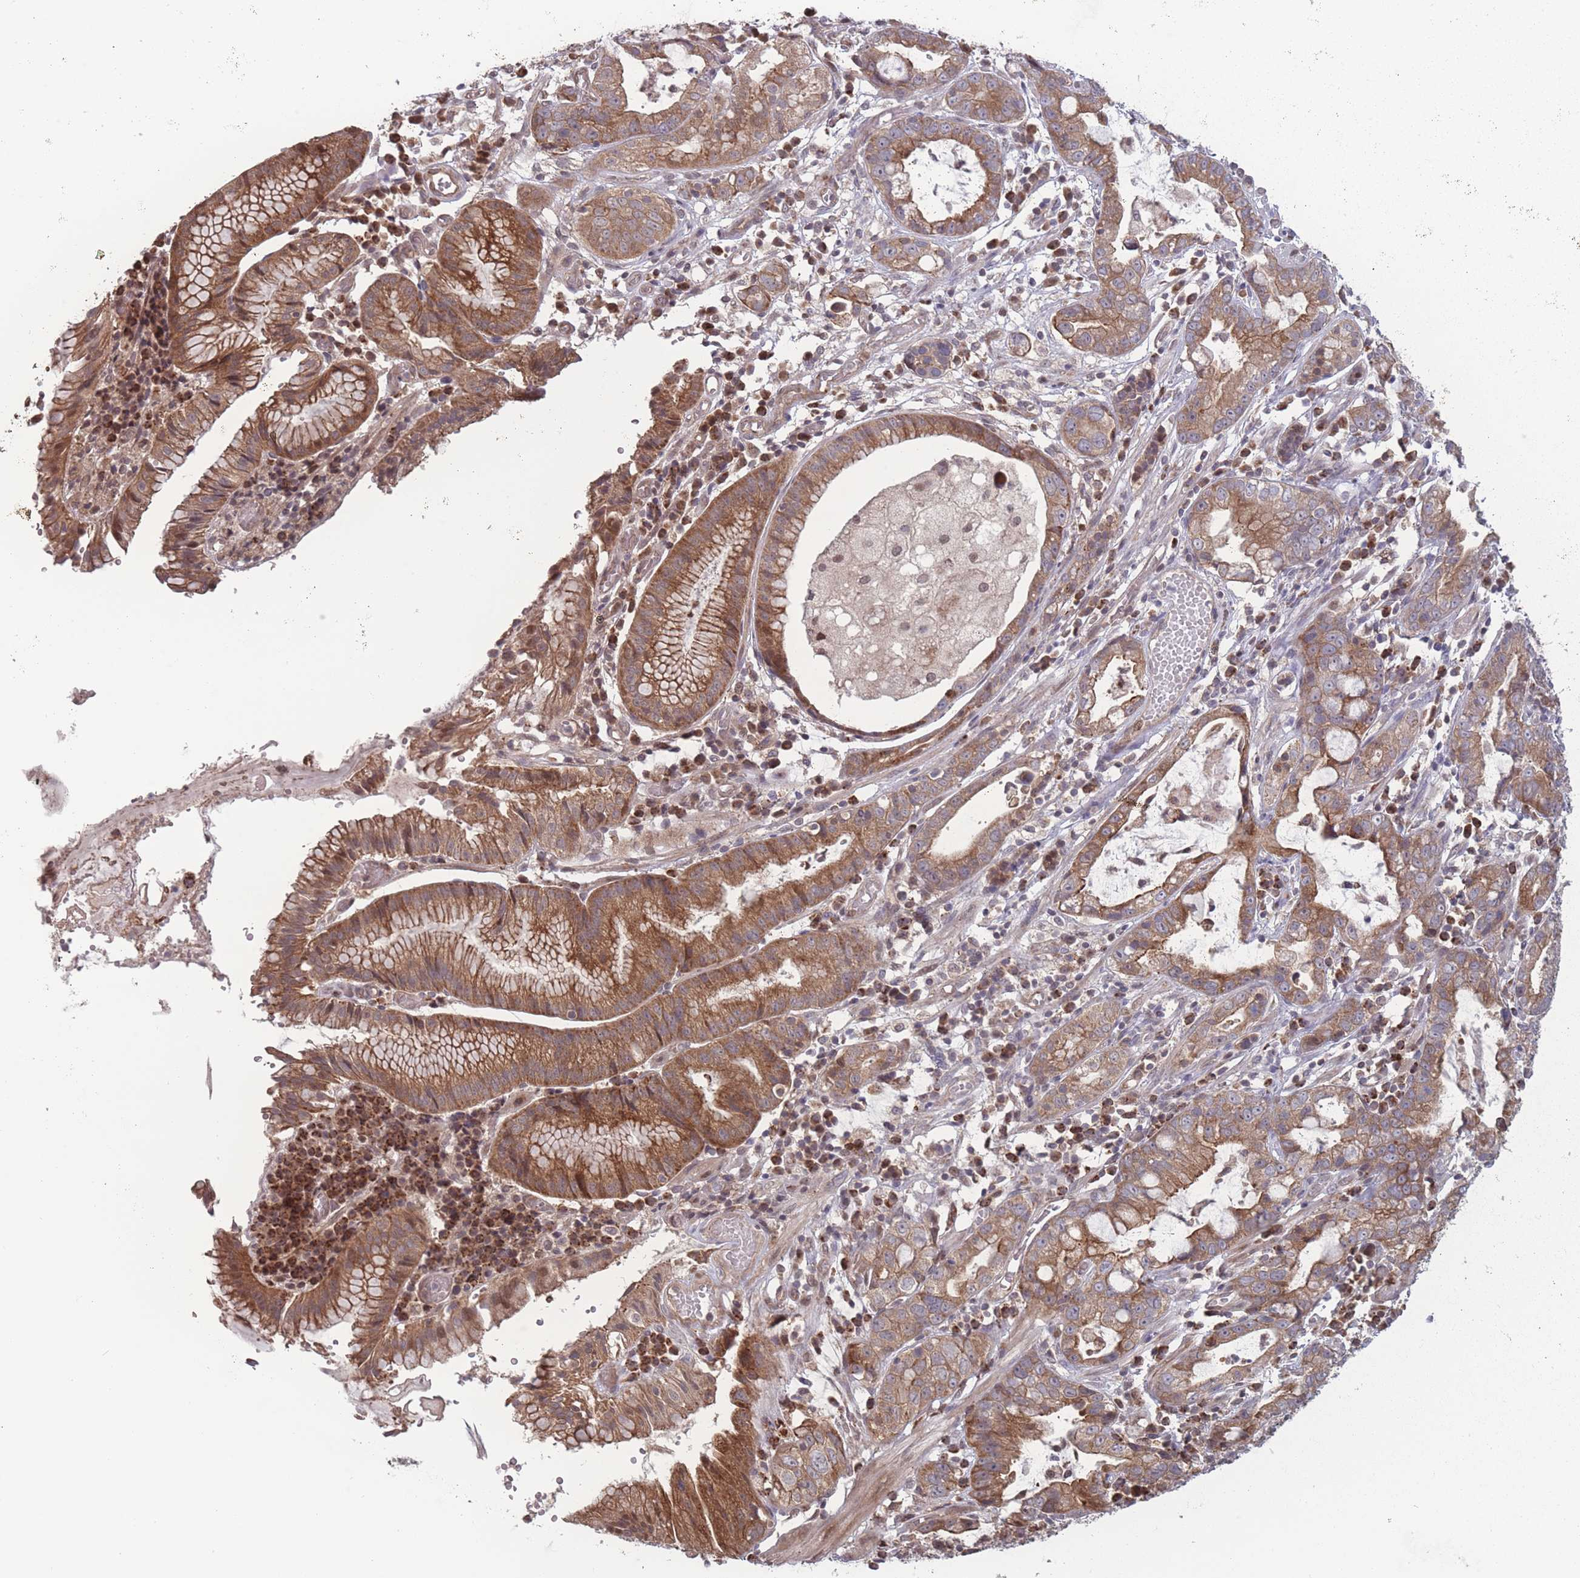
{"staining": {"intensity": "moderate", "quantity": ">75%", "location": "cytoplasmic/membranous"}, "tissue": "stomach cancer", "cell_type": "Tumor cells", "image_type": "cancer", "snomed": [{"axis": "morphology", "description": "Adenocarcinoma, NOS"}, {"axis": "topography", "description": "Stomach"}], "caption": "Brown immunohistochemical staining in human stomach cancer displays moderate cytoplasmic/membranous staining in about >75% of tumor cells.", "gene": "RPS18", "patient": {"sex": "male", "age": 55}}